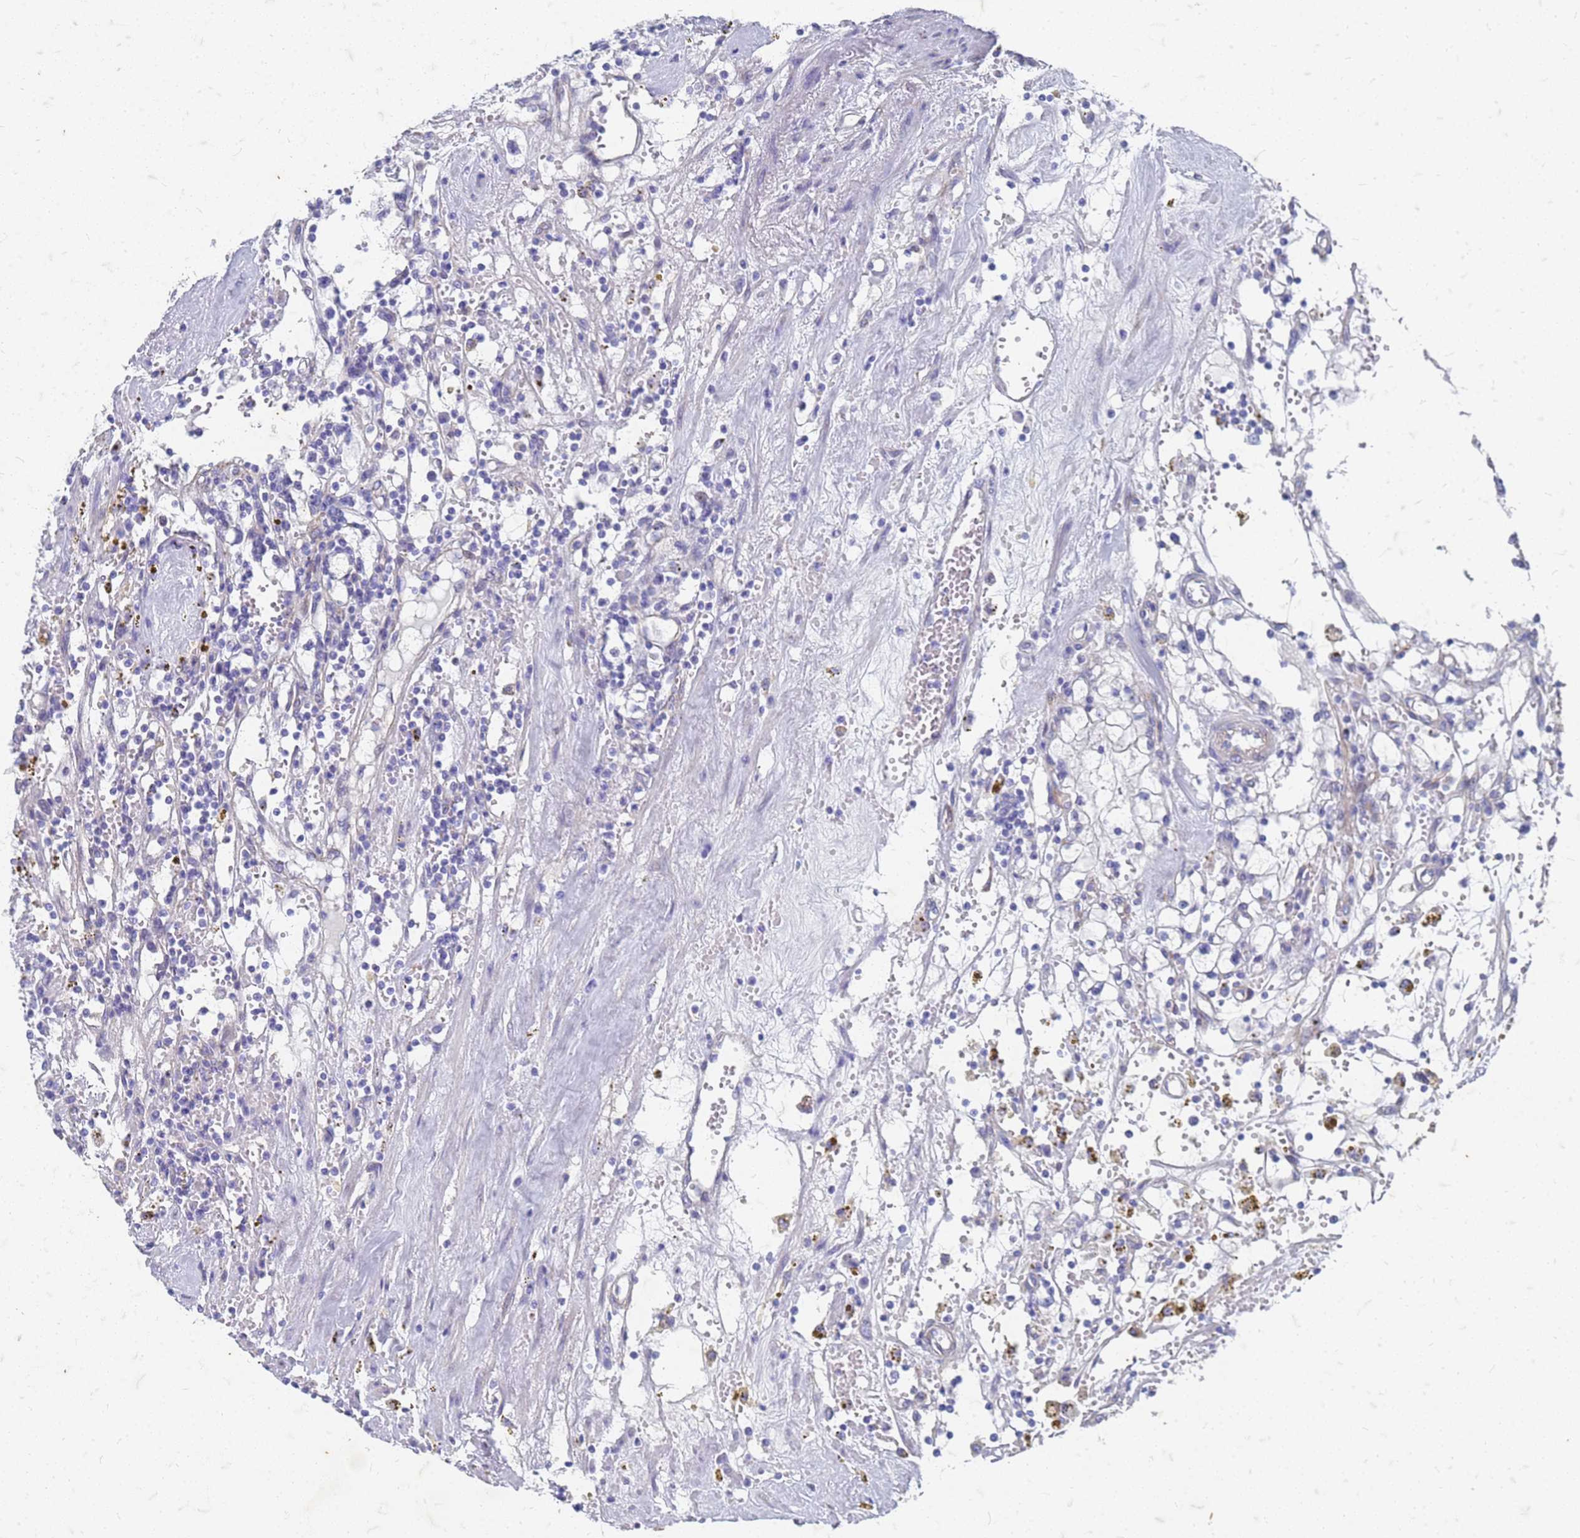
{"staining": {"intensity": "negative", "quantity": "none", "location": "none"}, "tissue": "renal cancer", "cell_type": "Tumor cells", "image_type": "cancer", "snomed": [{"axis": "morphology", "description": "Adenocarcinoma, NOS"}, {"axis": "topography", "description": "Kidney"}], "caption": "IHC image of human renal adenocarcinoma stained for a protein (brown), which demonstrates no staining in tumor cells.", "gene": "TRIM64B", "patient": {"sex": "male", "age": 56}}